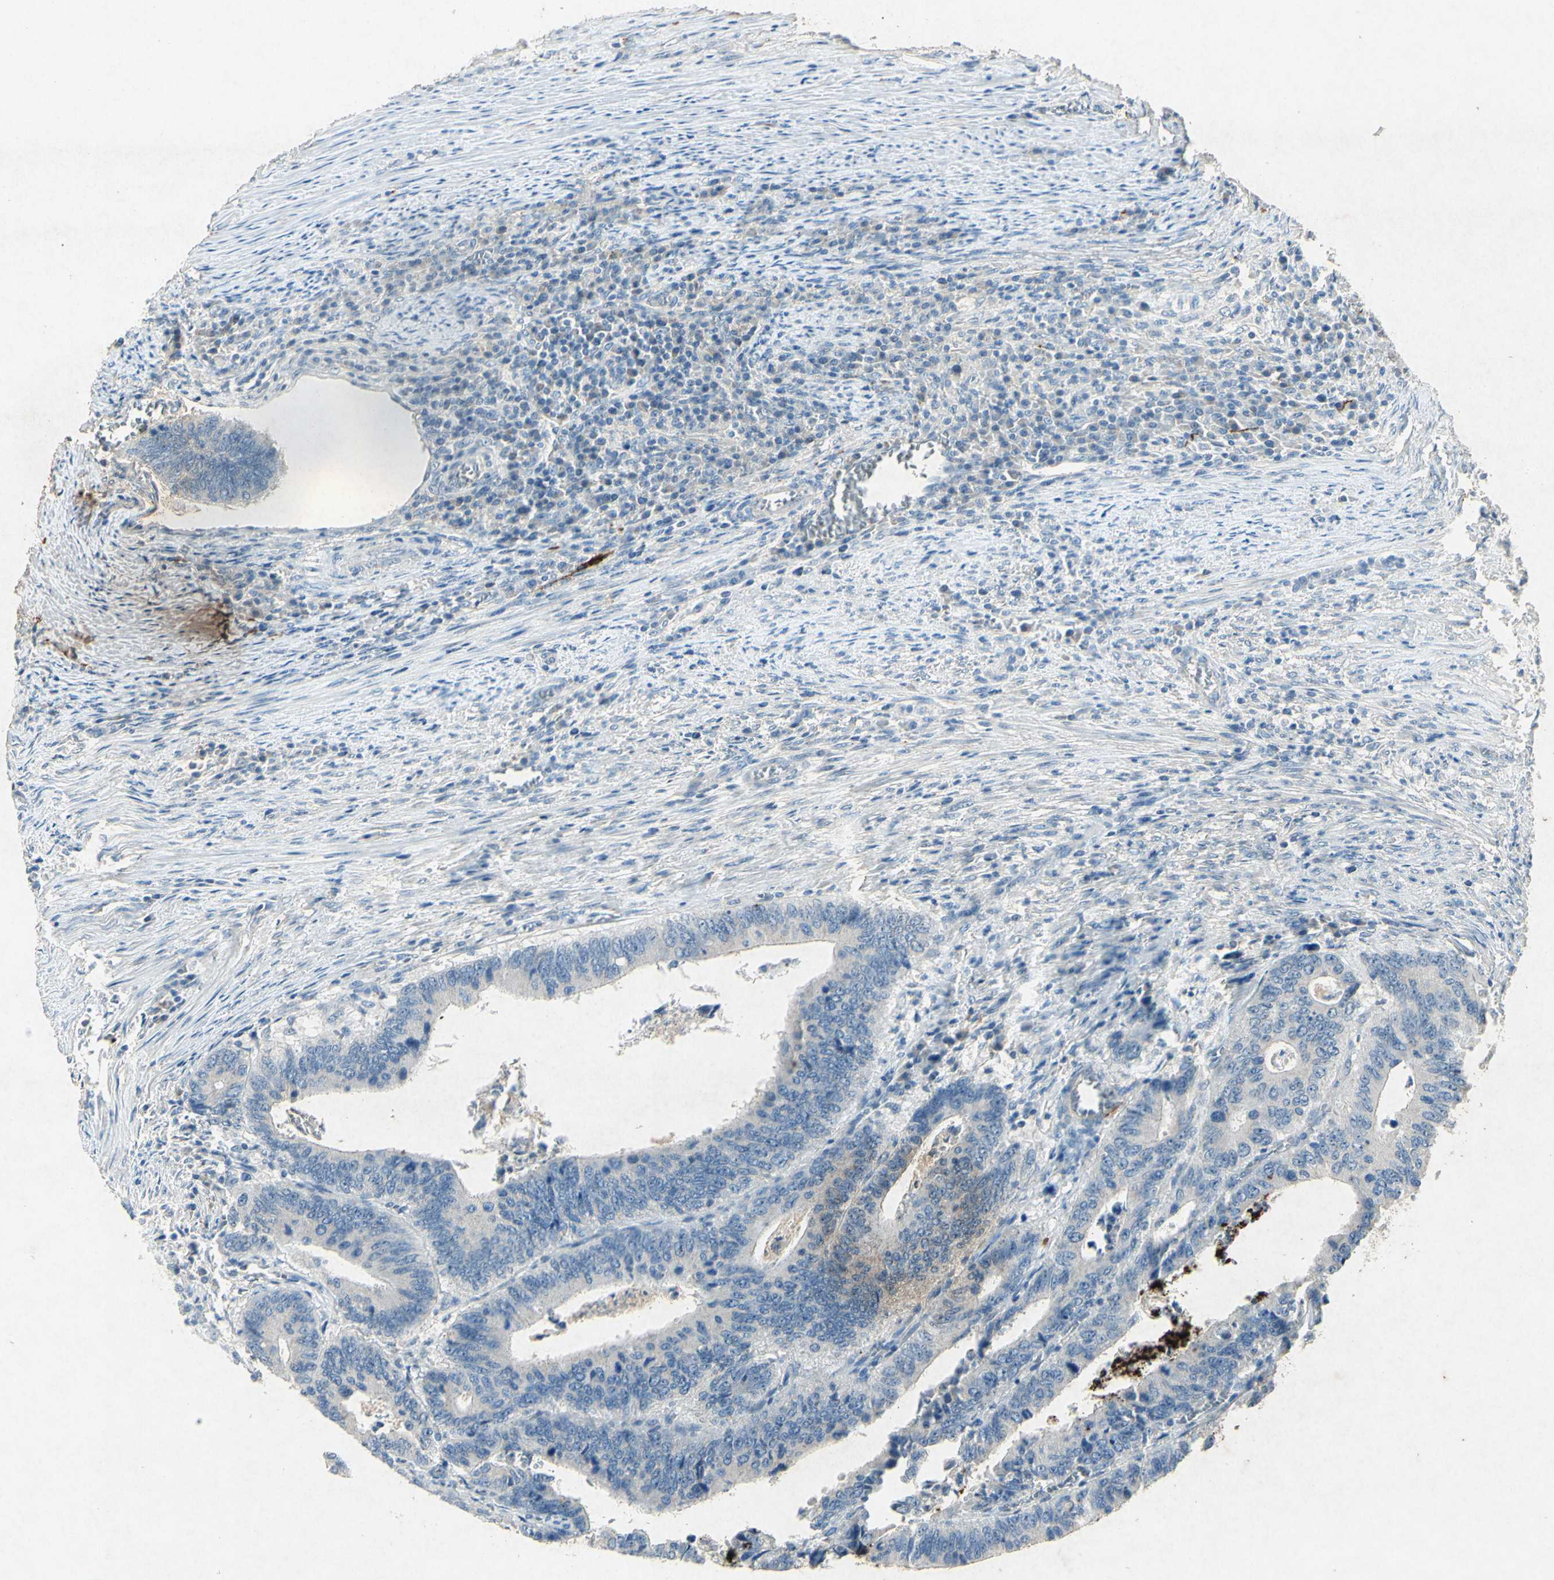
{"staining": {"intensity": "negative", "quantity": "none", "location": "none"}, "tissue": "colorectal cancer", "cell_type": "Tumor cells", "image_type": "cancer", "snomed": [{"axis": "morphology", "description": "Adenocarcinoma, NOS"}, {"axis": "topography", "description": "Colon"}], "caption": "A photomicrograph of colorectal cancer stained for a protein displays no brown staining in tumor cells.", "gene": "SNAP91", "patient": {"sex": "male", "age": 72}}